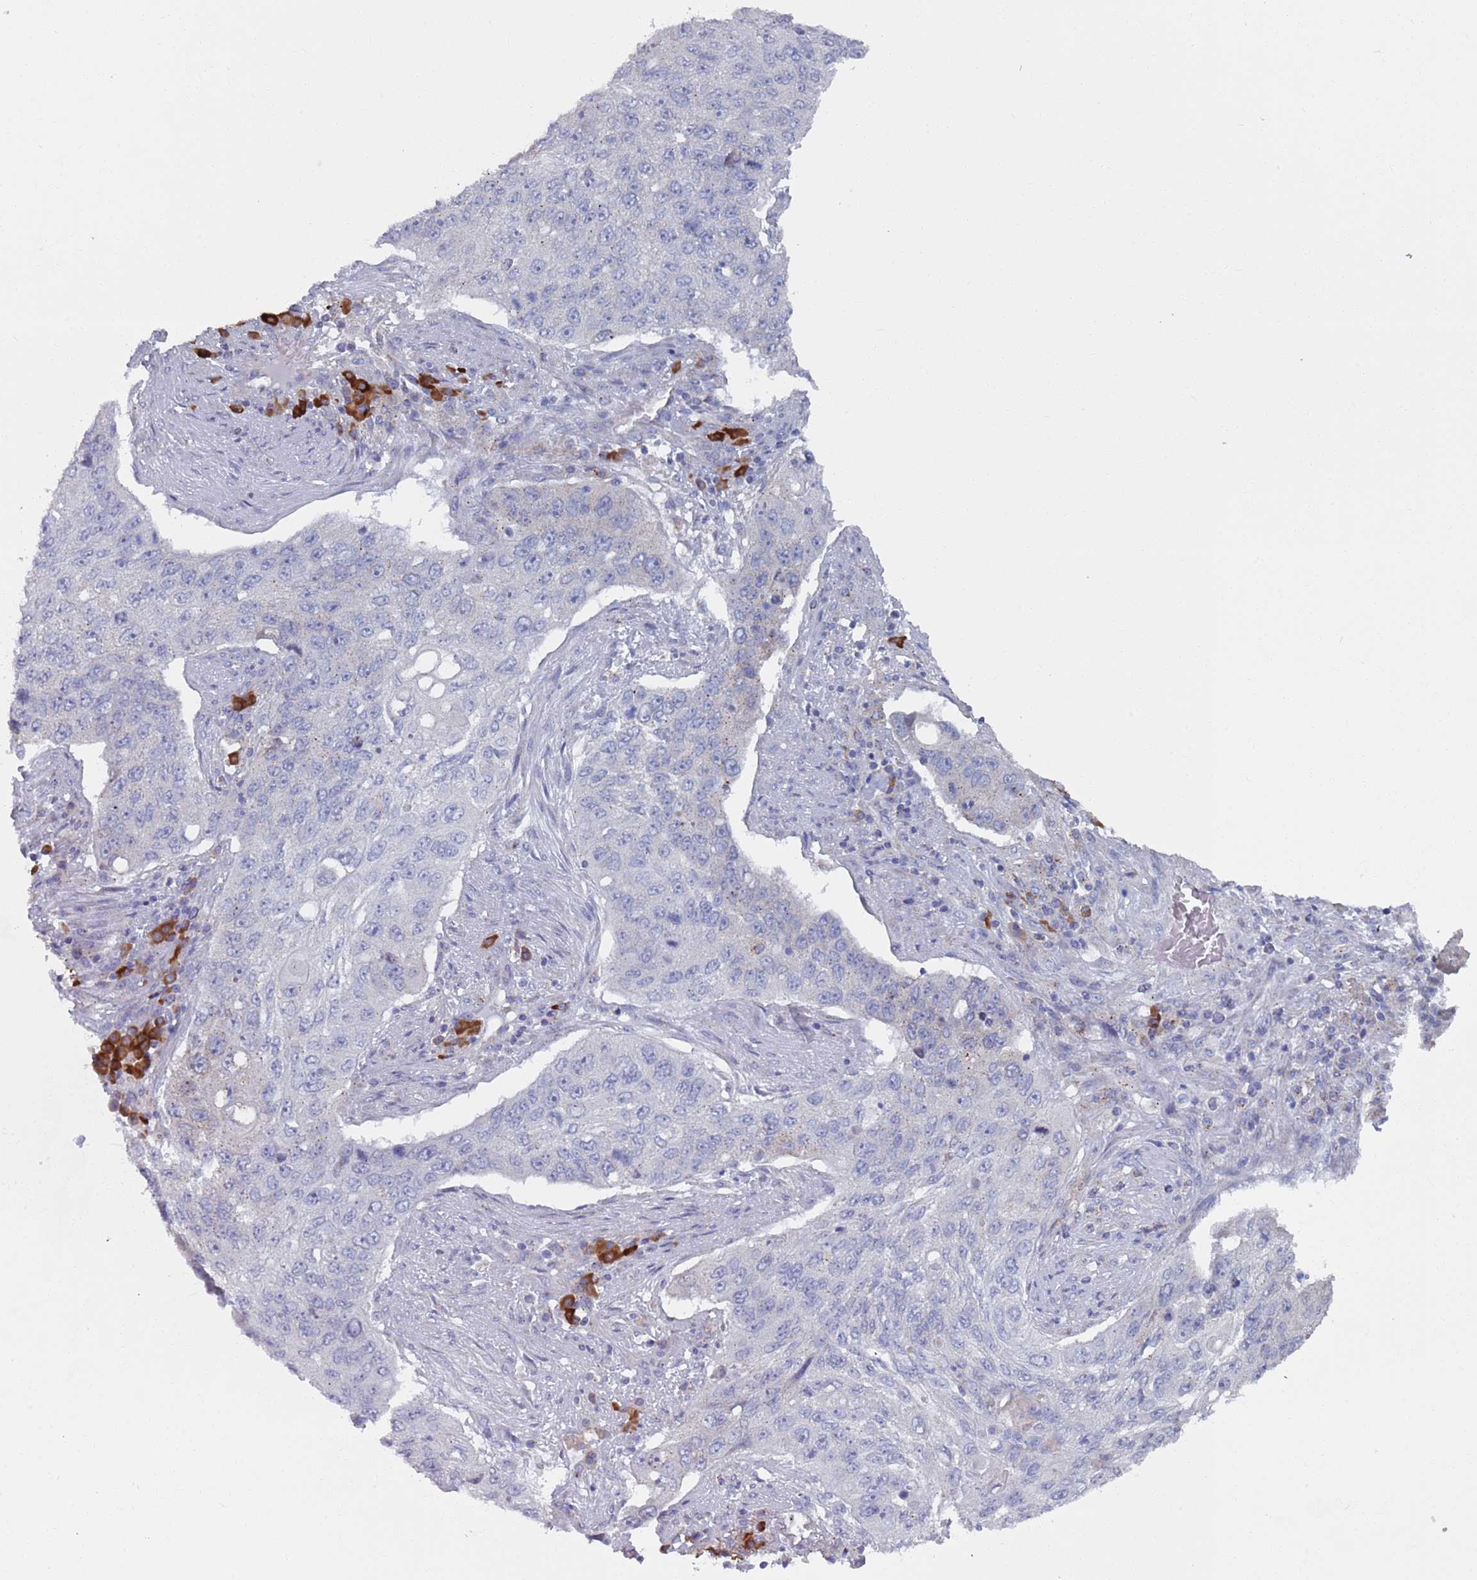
{"staining": {"intensity": "negative", "quantity": "none", "location": "none"}, "tissue": "lung cancer", "cell_type": "Tumor cells", "image_type": "cancer", "snomed": [{"axis": "morphology", "description": "Squamous cell carcinoma, NOS"}, {"axis": "topography", "description": "Lung"}], "caption": "This is an immunohistochemistry (IHC) image of lung cancer (squamous cell carcinoma). There is no staining in tumor cells.", "gene": "MAT1A", "patient": {"sex": "female", "age": 63}}